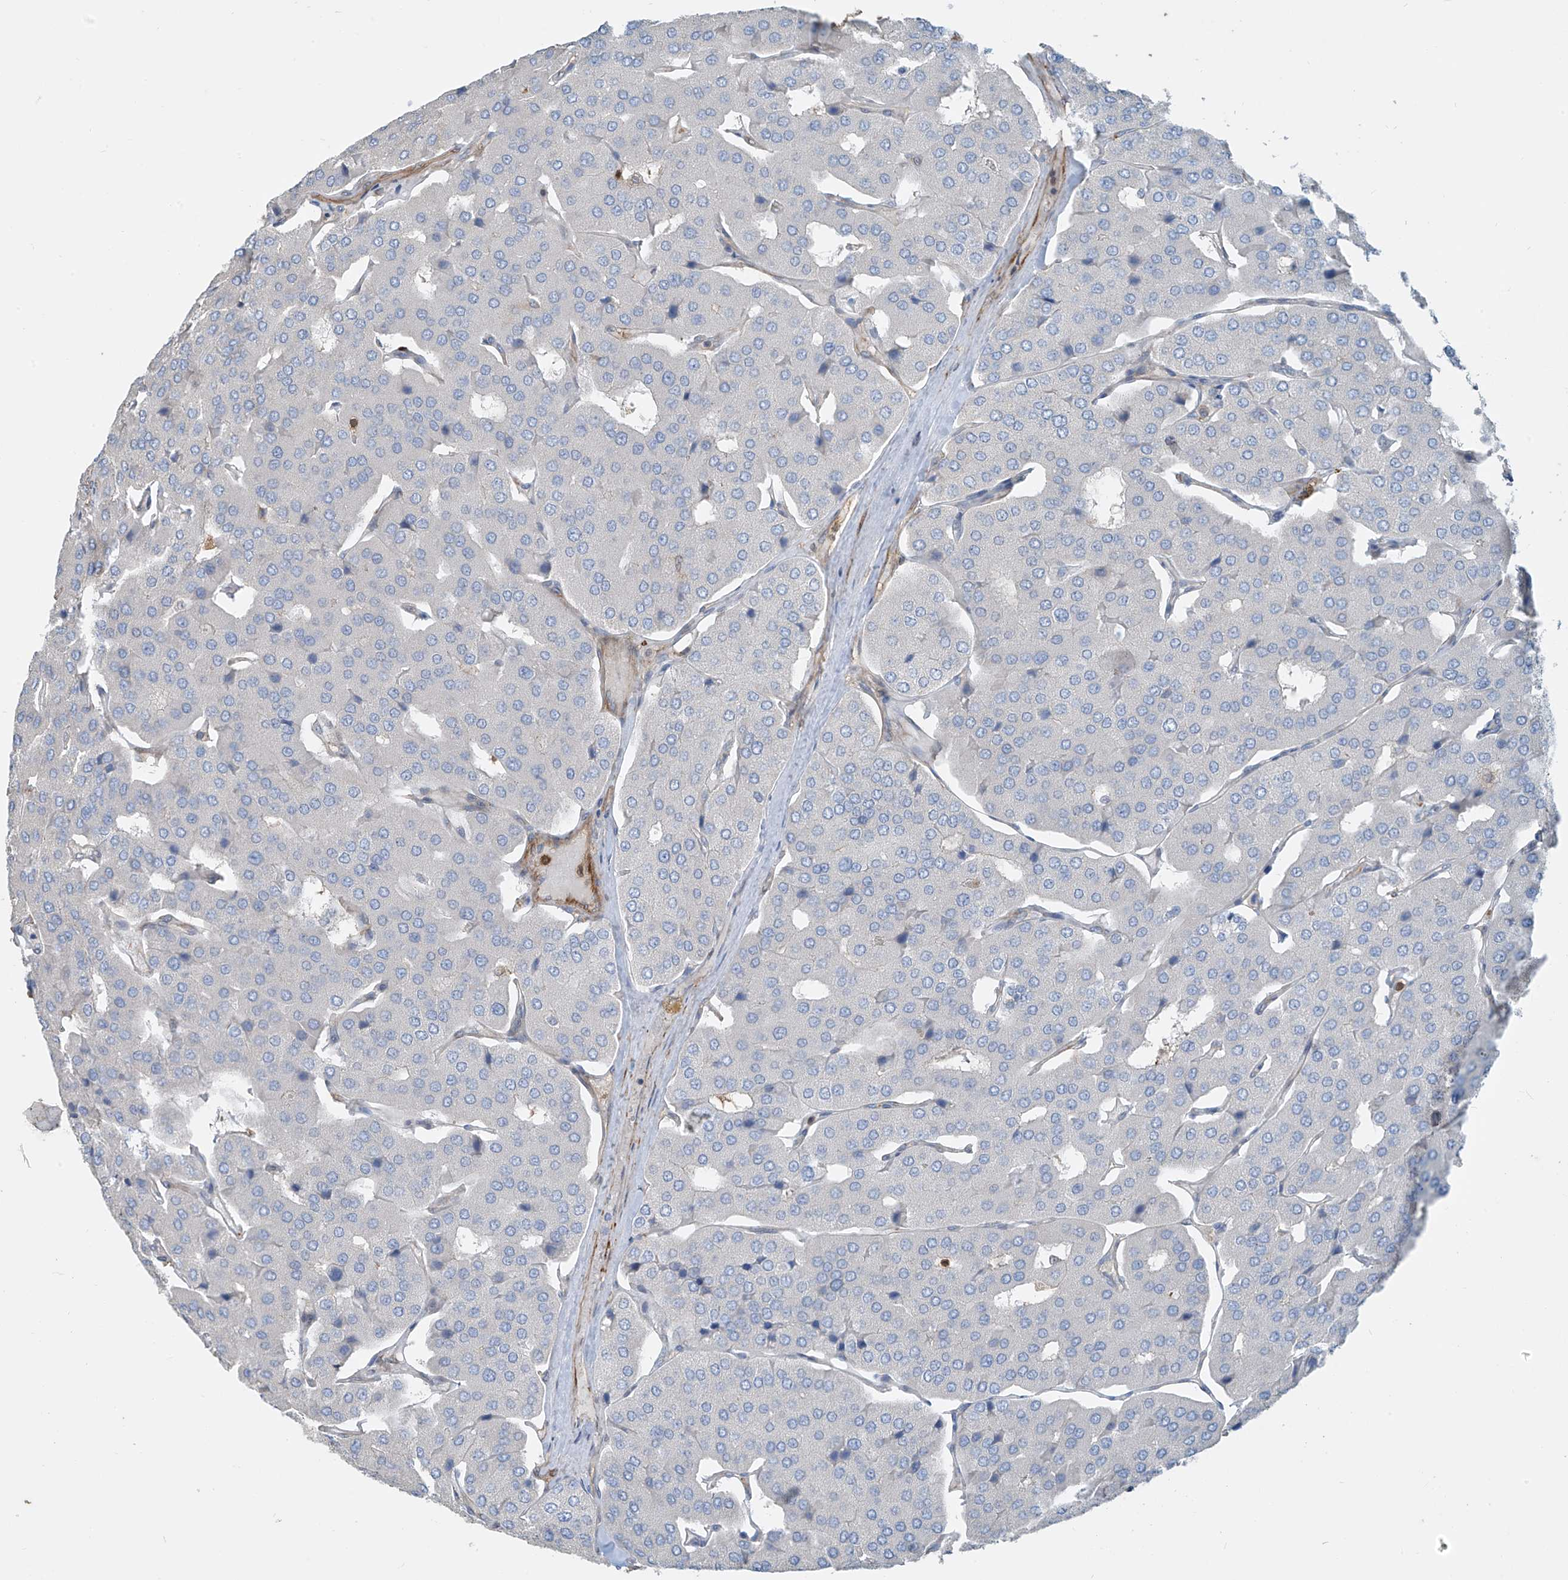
{"staining": {"intensity": "negative", "quantity": "none", "location": "none"}, "tissue": "parathyroid gland", "cell_type": "Glandular cells", "image_type": "normal", "snomed": [{"axis": "morphology", "description": "Normal tissue, NOS"}, {"axis": "morphology", "description": "Adenoma, NOS"}, {"axis": "topography", "description": "Parathyroid gland"}], "caption": "IHC photomicrograph of normal human parathyroid gland stained for a protein (brown), which exhibits no expression in glandular cells. (Immunohistochemistry (ihc), brightfield microscopy, high magnification).", "gene": "SH3BGRL3", "patient": {"sex": "female", "age": 86}}